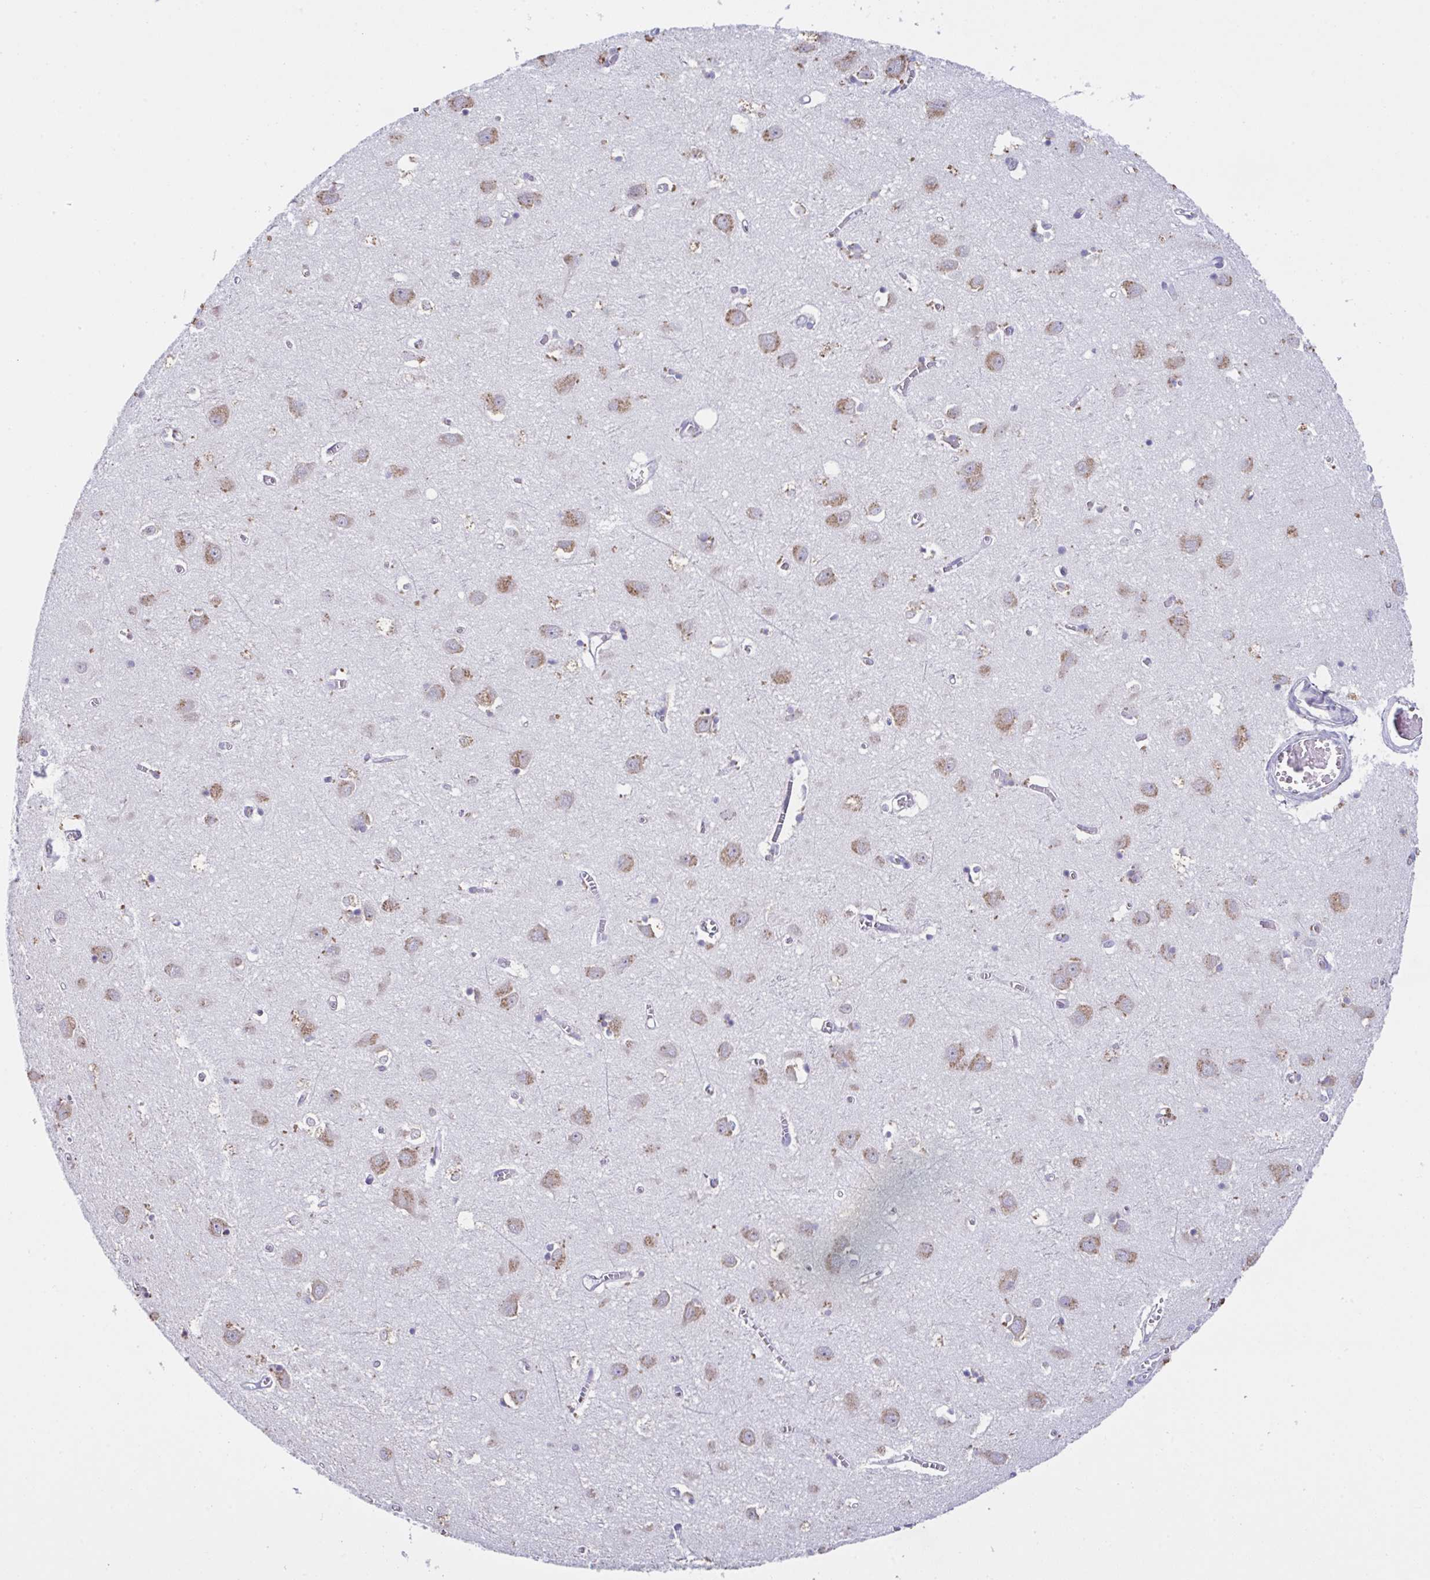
{"staining": {"intensity": "negative", "quantity": "none", "location": "none"}, "tissue": "cerebral cortex", "cell_type": "Endothelial cells", "image_type": "normal", "snomed": [{"axis": "morphology", "description": "Normal tissue, NOS"}, {"axis": "topography", "description": "Cerebral cortex"}], "caption": "Endothelial cells show no significant protein expression in unremarkable cerebral cortex. Brightfield microscopy of IHC stained with DAB (brown) and hematoxylin (blue), captured at high magnification.", "gene": "FAU", "patient": {"sex": "male", "age": 70}}